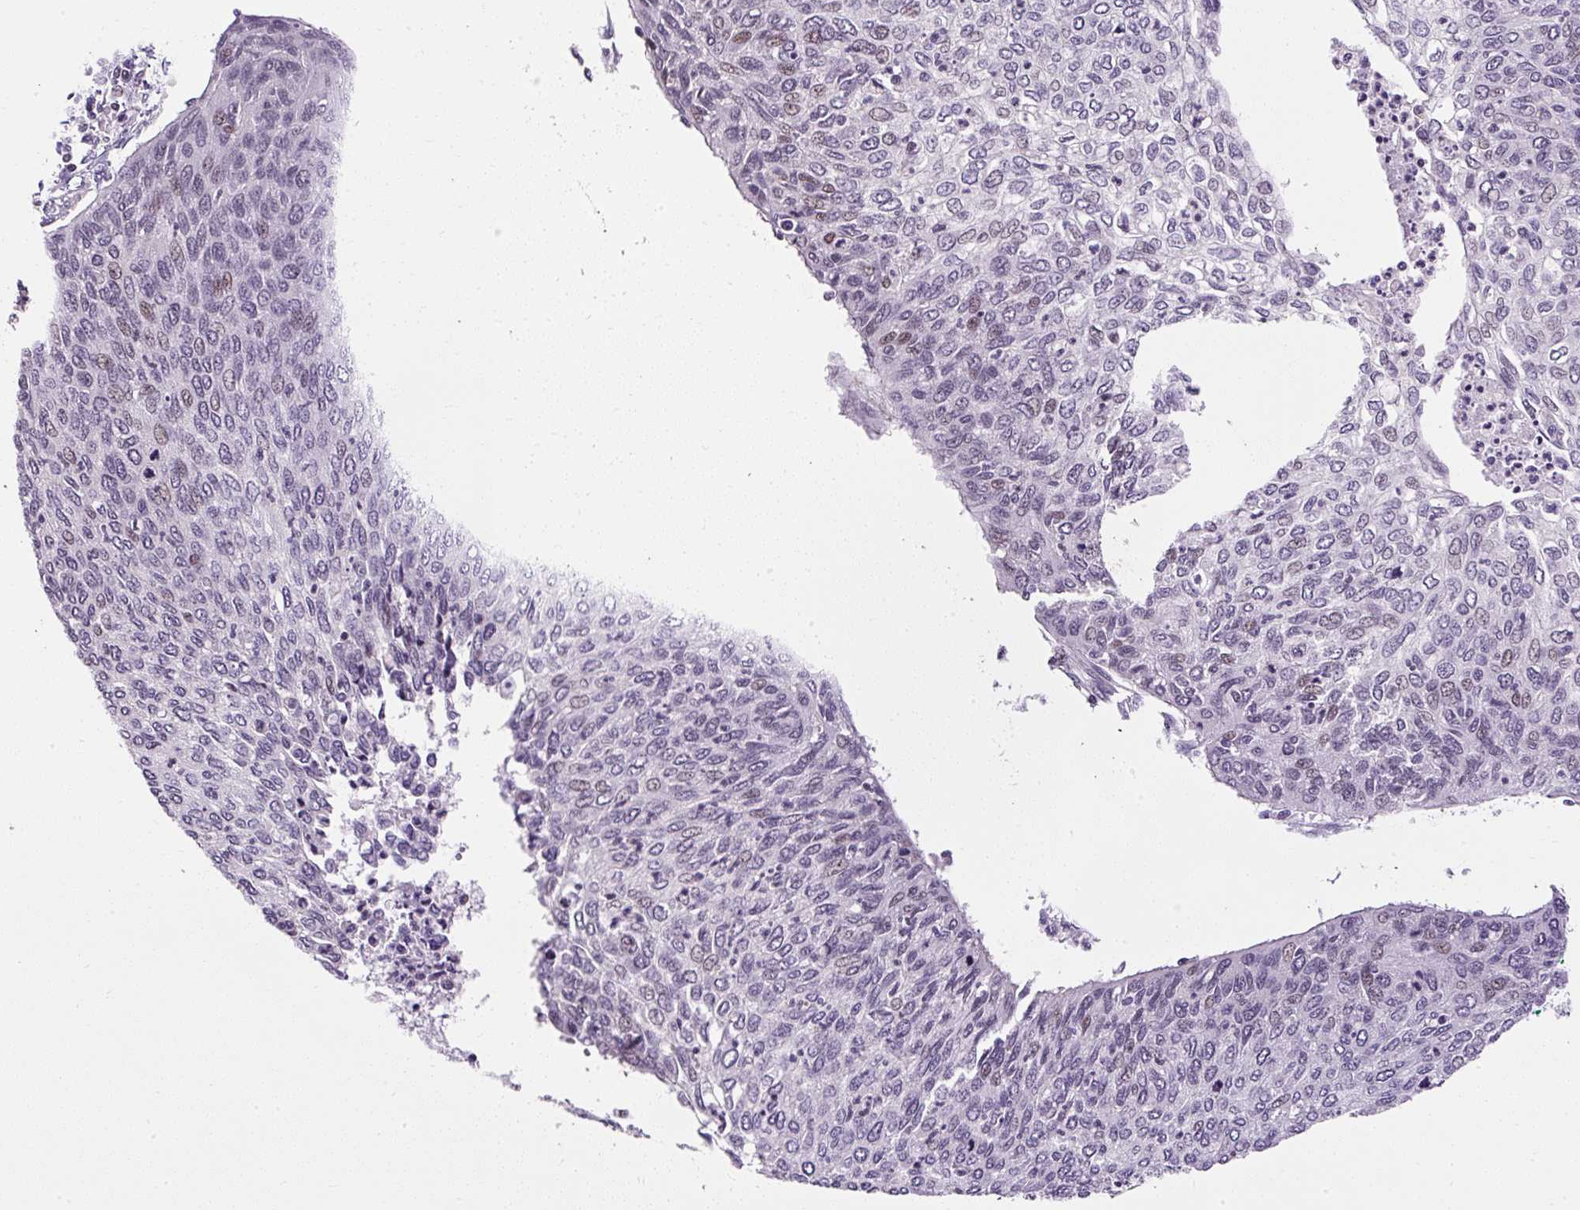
{"staining": {"intensity": "moderate", "quantity": "<25%", "location": "nuclear"}, "tissue": "cervical cancer", "cell_type": "Tumor cells", "image_type": "cancer", "snomed": [{"axis": "morphology", "description": "Squamous cell carcinoma, NOS"}, {"axis": "topography", "description": "Cervix"}], "caption": "A micrograph of human squamous cell carcinoma (cervical) stained for a protein displays moderate nuclear brown staining in tumor cells.", "gene": "ARHGEF18", "patient": {"sex": "female", "age": 38}}